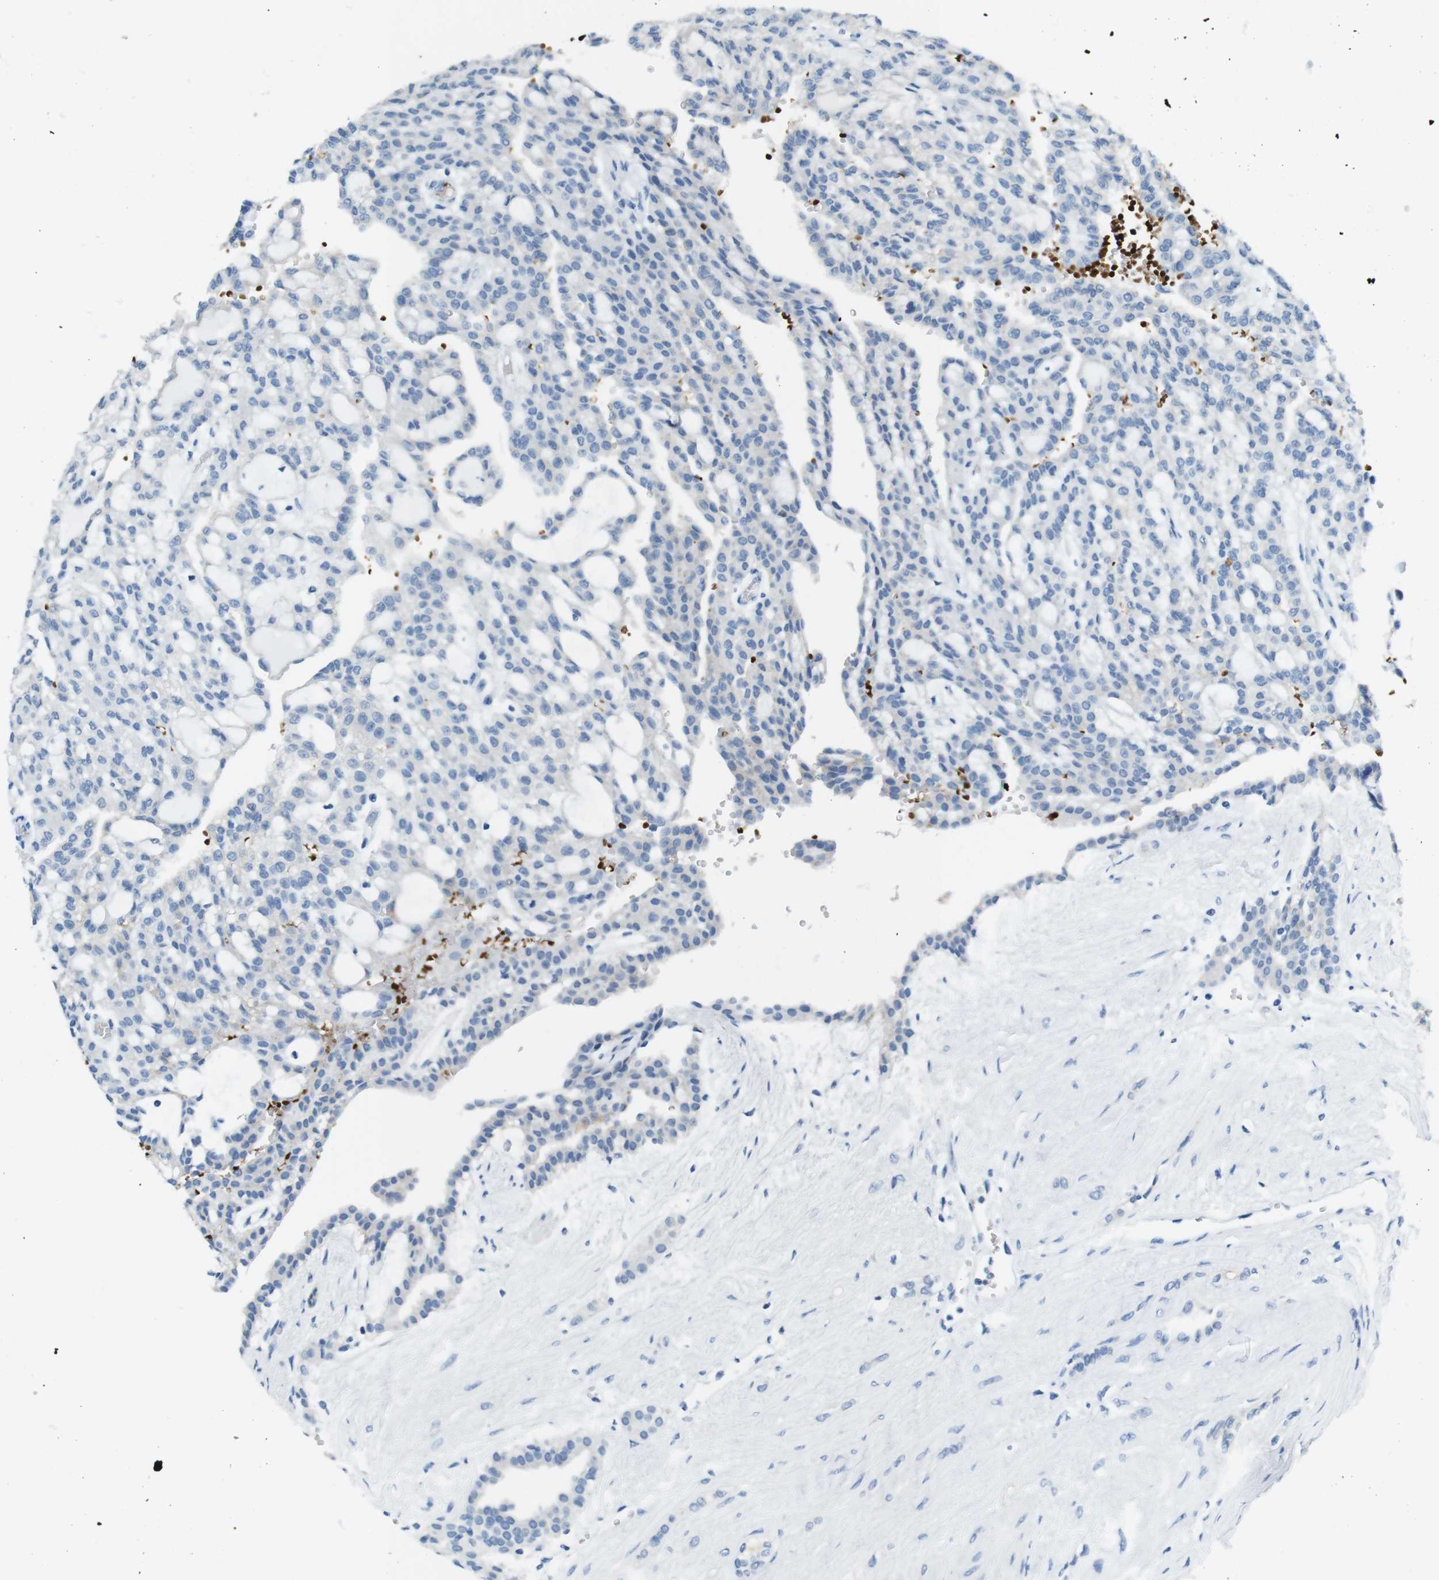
{"staining": {"intensity": "negative", "quantity": "none", "location": "none"}, "tissue": "renal cancer", "cell_type": "Tumor cells", "image_type": "cancer", "snomed": [{"axis": "morphology", "description": "Adenocarcinoma, NOS"}, {"axis": "topography", "description": "Kidney"}], "caption": "Tumor cells are negative for brown protein staining in adenocarcinoma (renal).", "gene": "TFAP2C", "patient": {"sex": "male", "age": 63}}